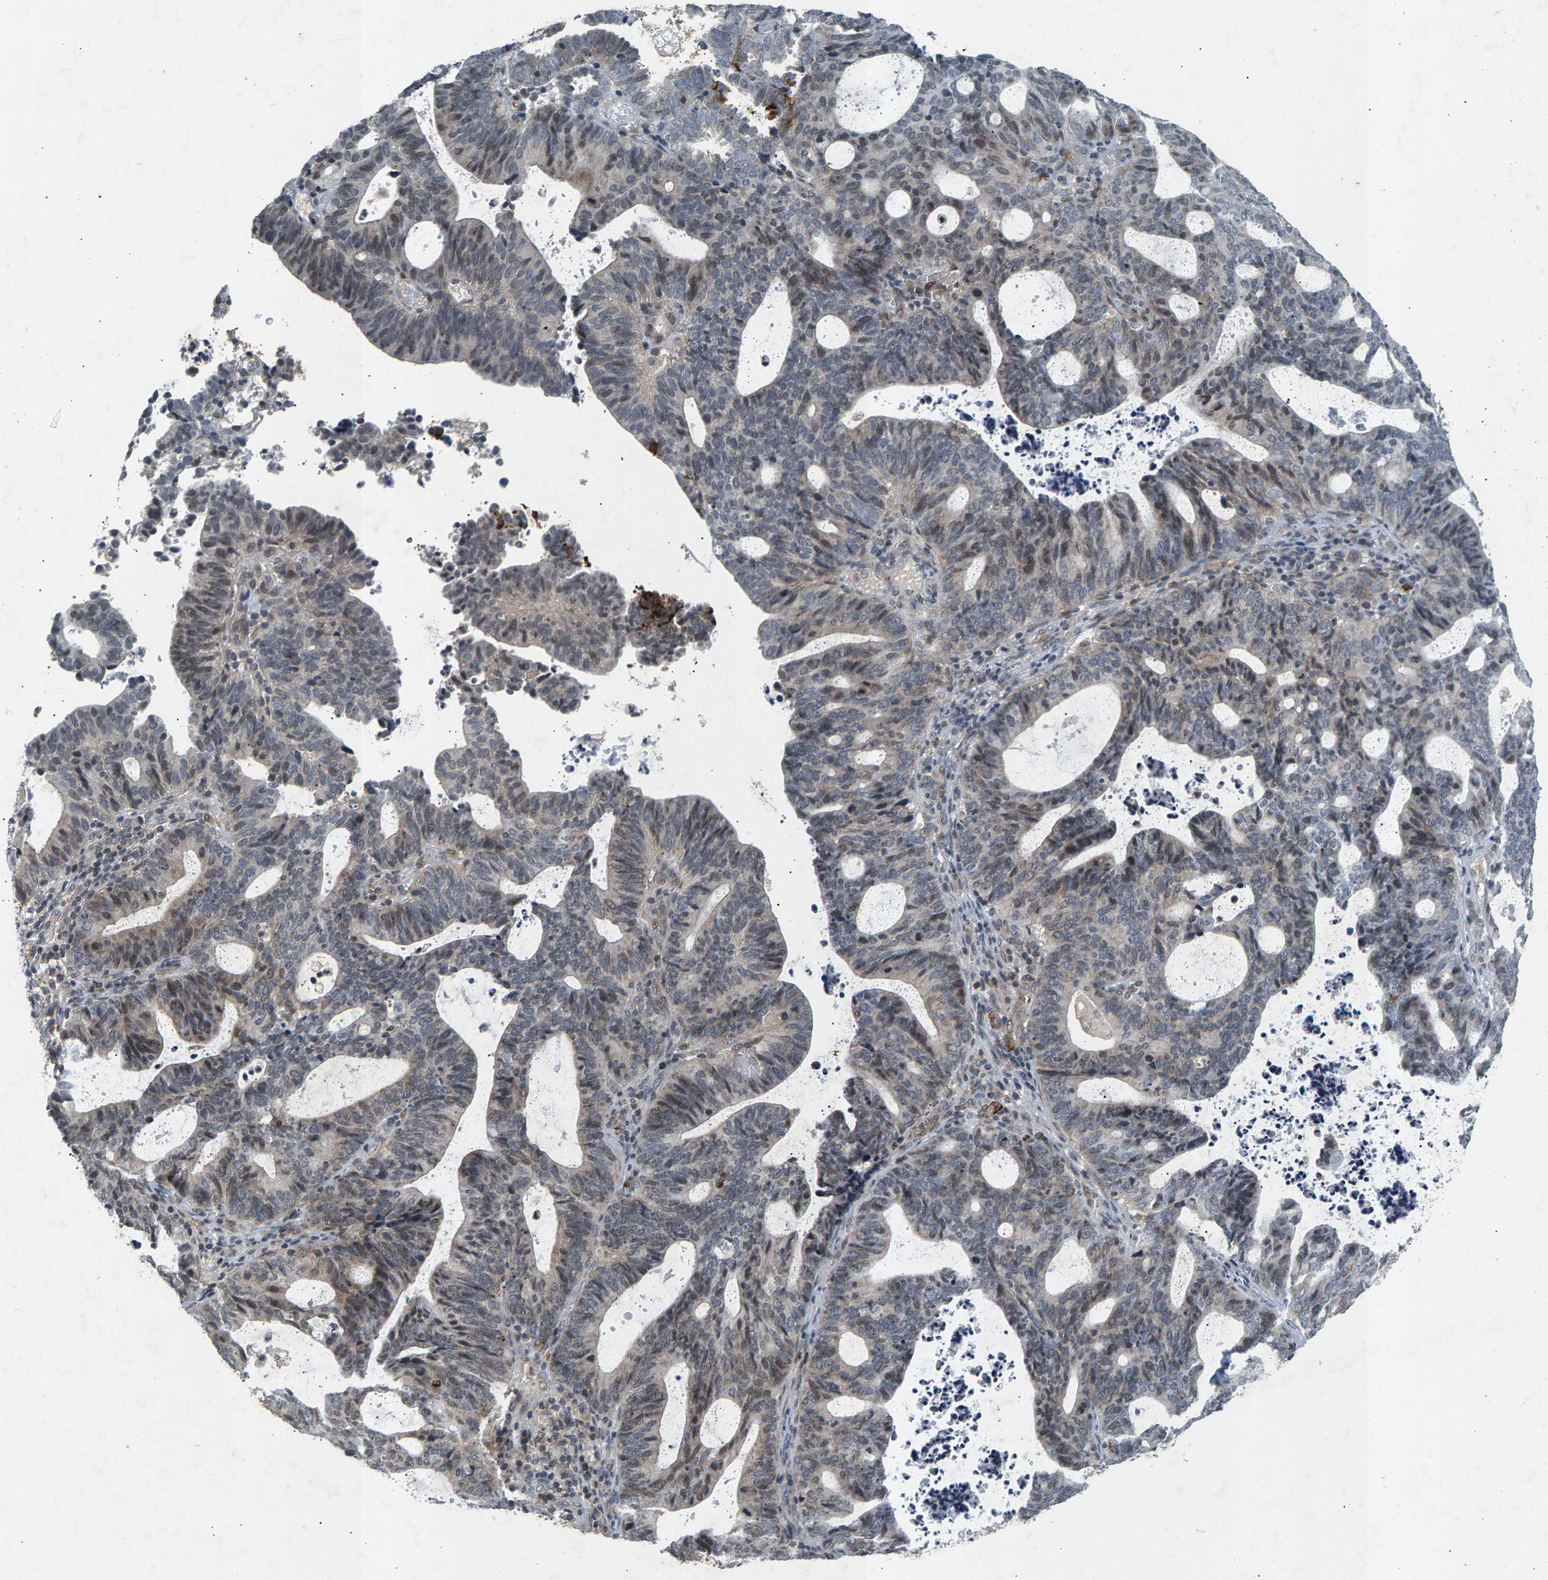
{"staining": {"intensity": "weak", "quantity": "25%-75%", "location": "nuclear"}, "tissue": "endometrial cancer", "cell_type": "Tumor cells", "image_type": "cancer", "snomed": [{"axis": "morphology", "description": "Adenocarcinoma, NOS"}, {"axis": "topography", "description": "Uterus"}], "caption": "High-magnification brightfield microscopy of adenocarcinoma (endometrial) stained with DAB (brown) and counterstained with hematoxylin (blue). tumor cells exhibit weak nuclear expression is identified in about25%-75% of cells.", "gene": "ZPR1", "patient": {"sex": "female", "age": 83}}